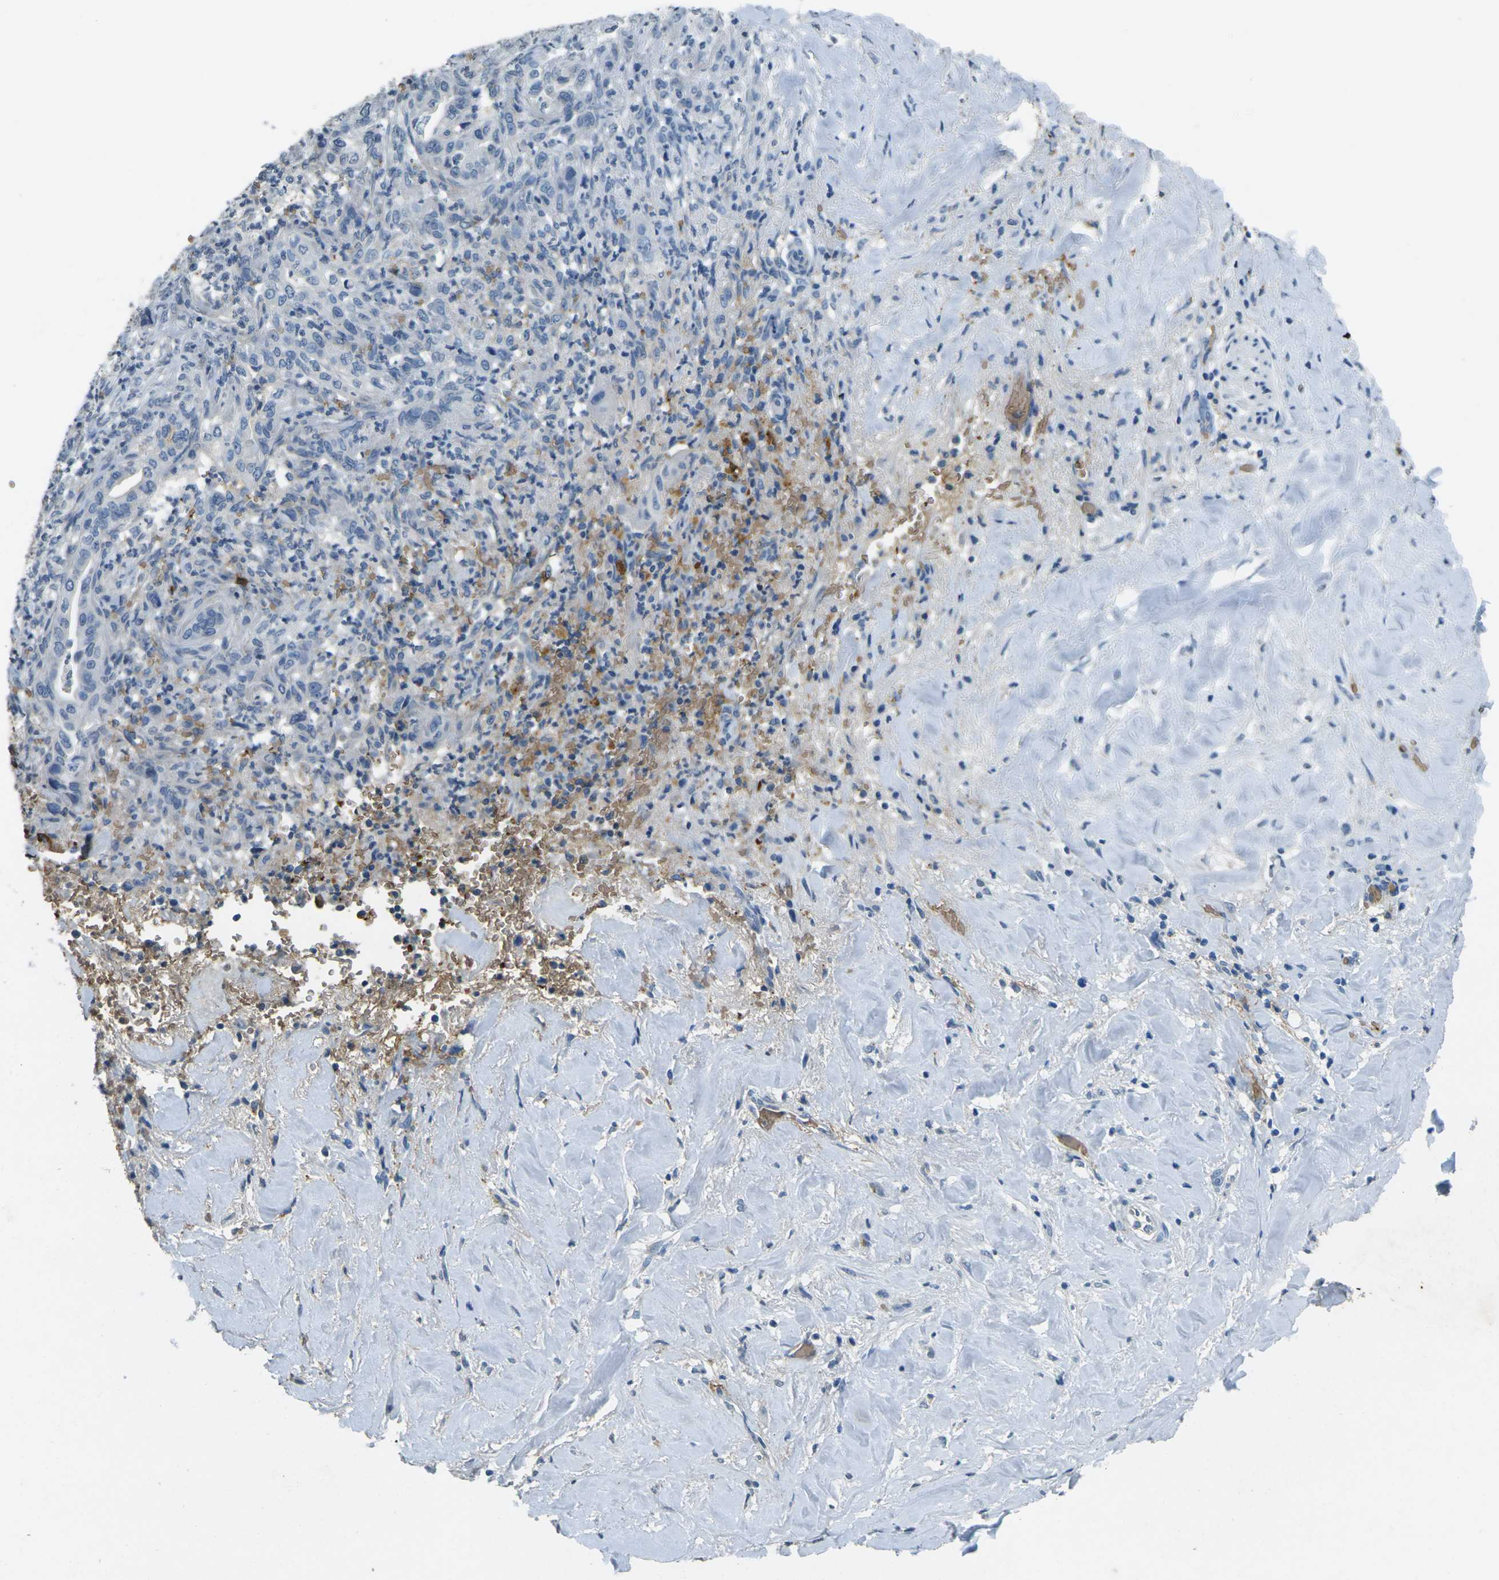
{"staining": {"intensity": "negative", "quantity": "none", "location": "none"}, "tissue": "liver cancer", "cell_type": "Tumor cells", "image_type": "cancer", "snomed": [{"axis": "morphology", "description": "Cholangiocarcinoma"}, {"axis": "topography", "description": "Liver"}], "caption": "Protein analysis of liver cholangiocarcinoma displays no significant staining in tumor cells.", "gene": "HBB", "patient": {"sex": "female", "age": 67}}